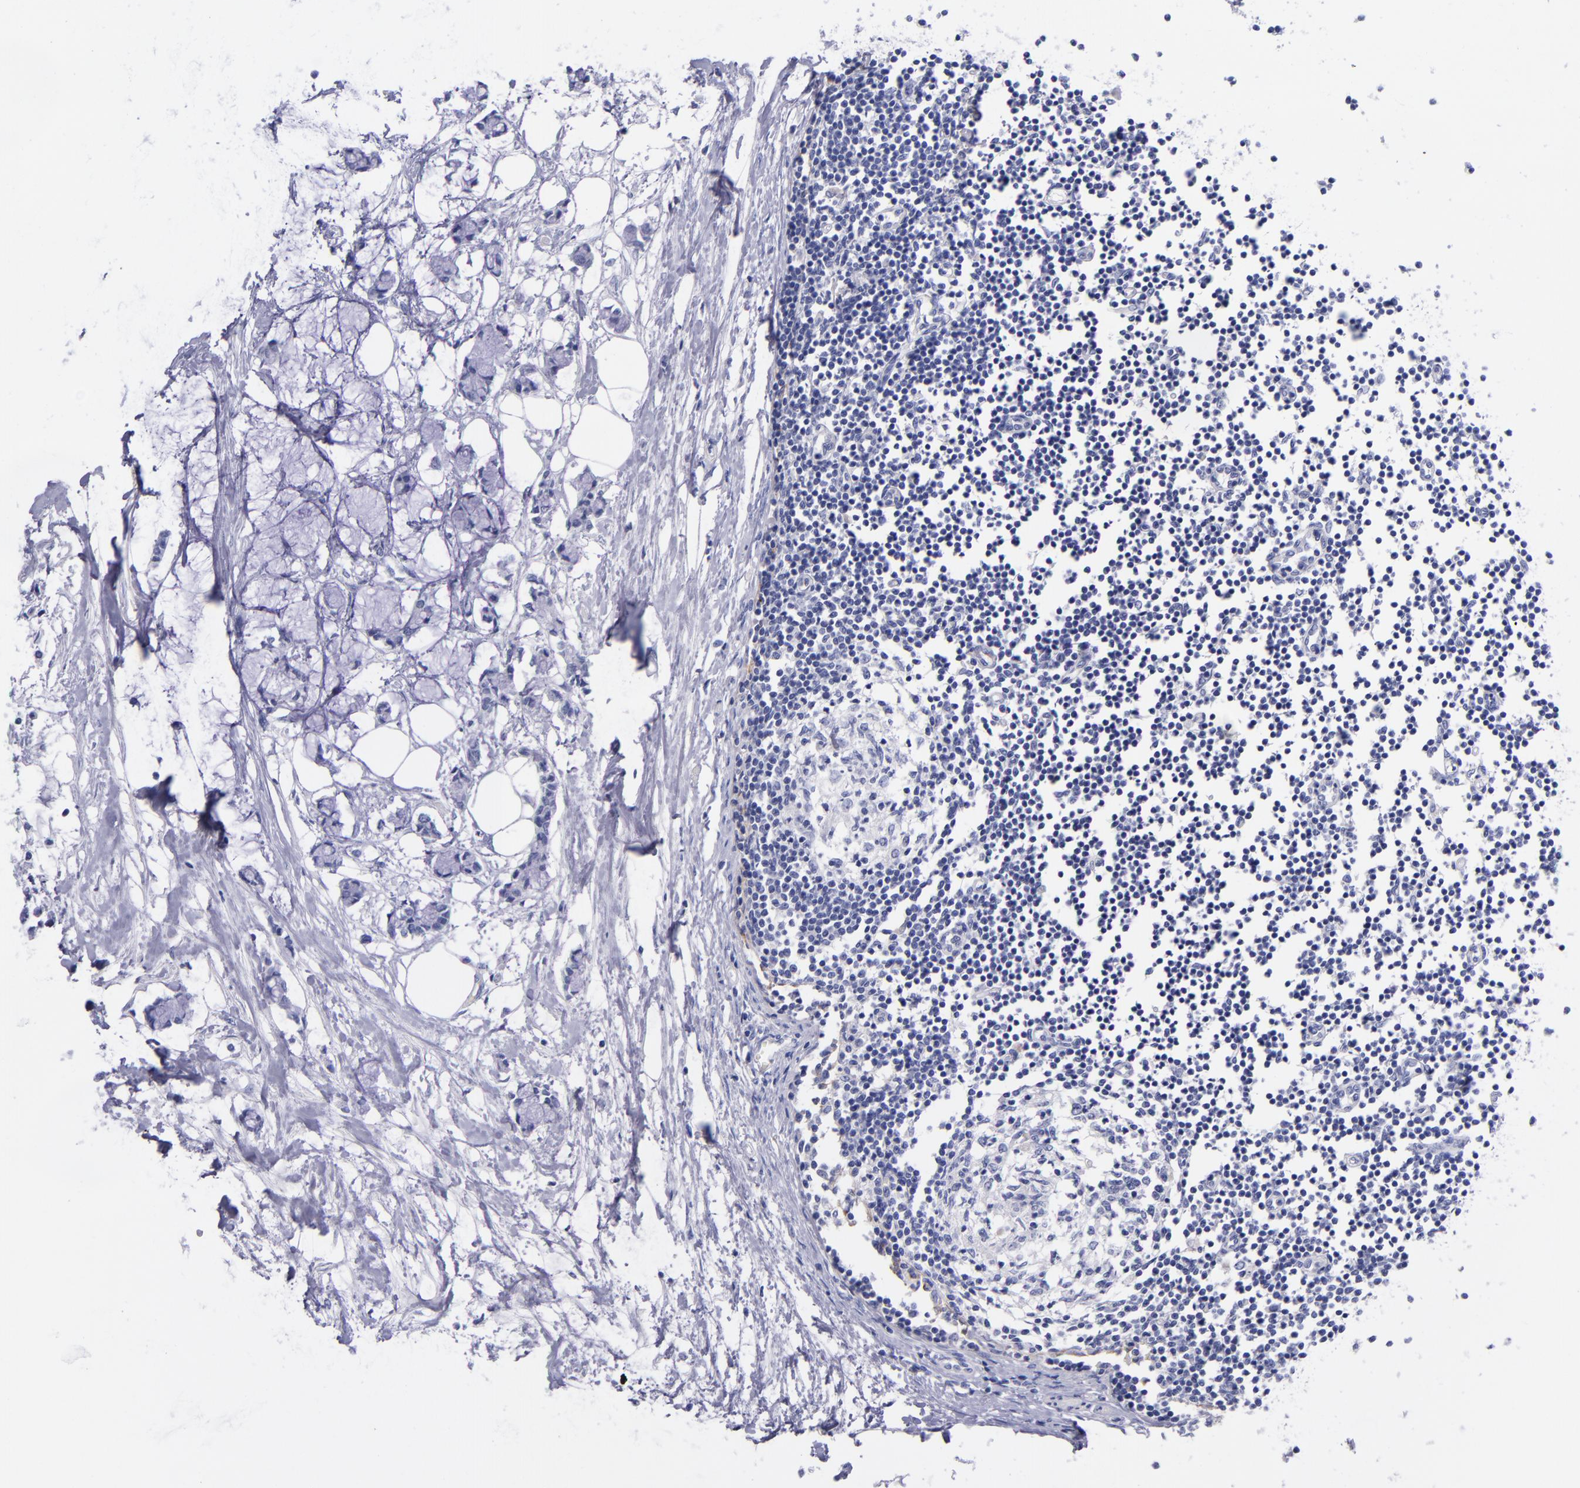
{"staining": {"intensity": "negative", "quantity": "none", "location": "none"}, "tissue": "colorectal cancer", "cell_type": "Tumor cells", "image_type": "cancer", "snomed": [{"axis": "morphology", "description": "Normal tissue, NOS"}, {"axis": "morphology", "description": "Adenocarcinoma, NOS"}, {"axis": "topography", "description": "Colon"}, {"axis": "topography", "description": "Peripheral nerve tissue"}], "caption": "Immunohistochemical staining of human colorectal cancer shows no significant staining in tumor cells.", "gene": "SV2A", "patient": {"sex": "male", "age": 14}}